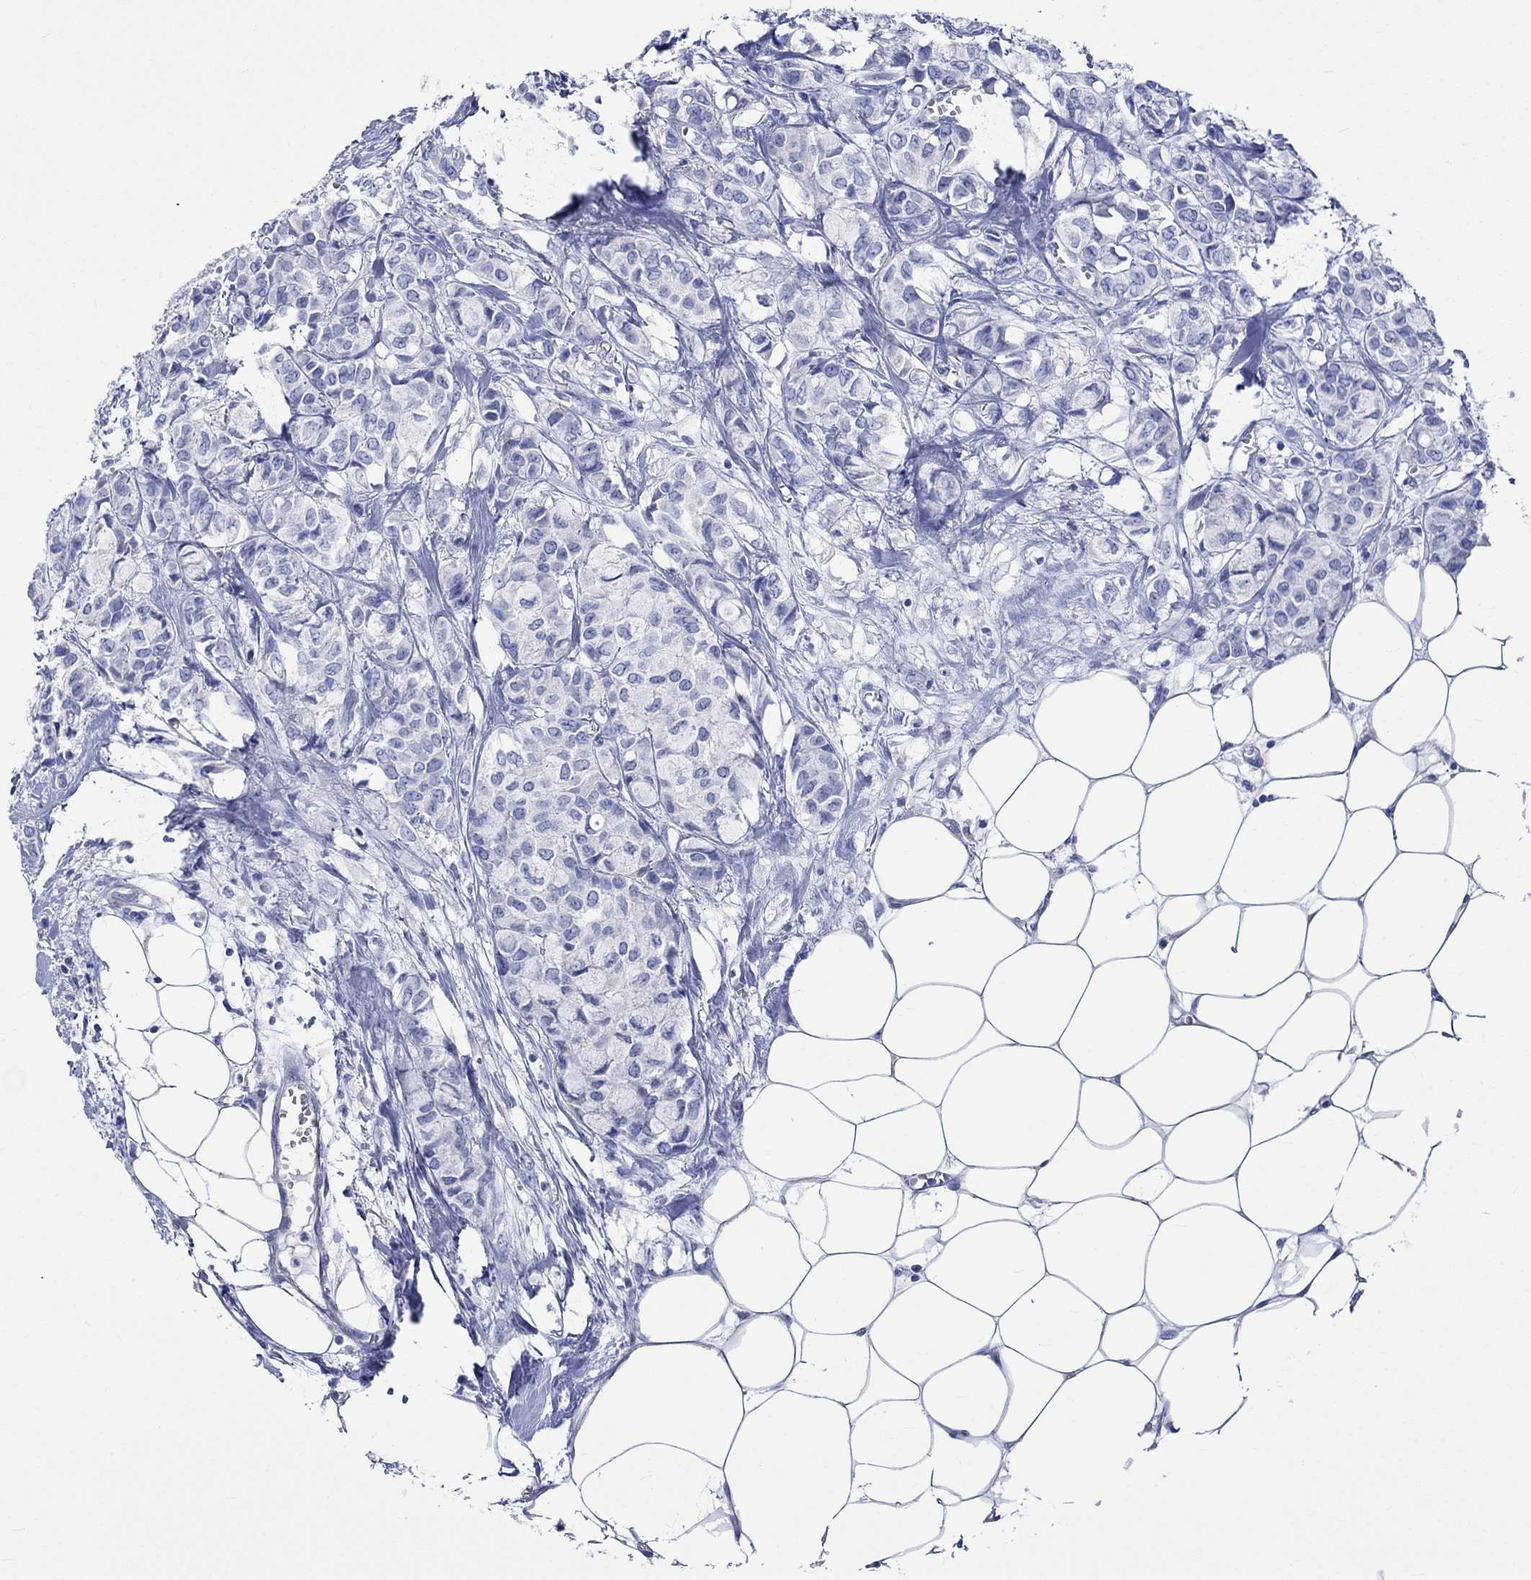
{"staining": {"intensity": "negative", "quantity": "none", "location": "none"}, "tissue": "breast cancer", "cell_type": "Tumor cells", "image_type": "cancer", "snomed": [{"axis": "morphology", "description": "Duct carcinoma"}, {"axis": "topography", "description": "Breast"}], "caption": "DAB immunohistochemical staining of infiltrating ductal carcinoma (breast) shows no significant expression in tumor cells.", "gene": "HARBI1", "patient": {"sex": "female", "age": 85}}